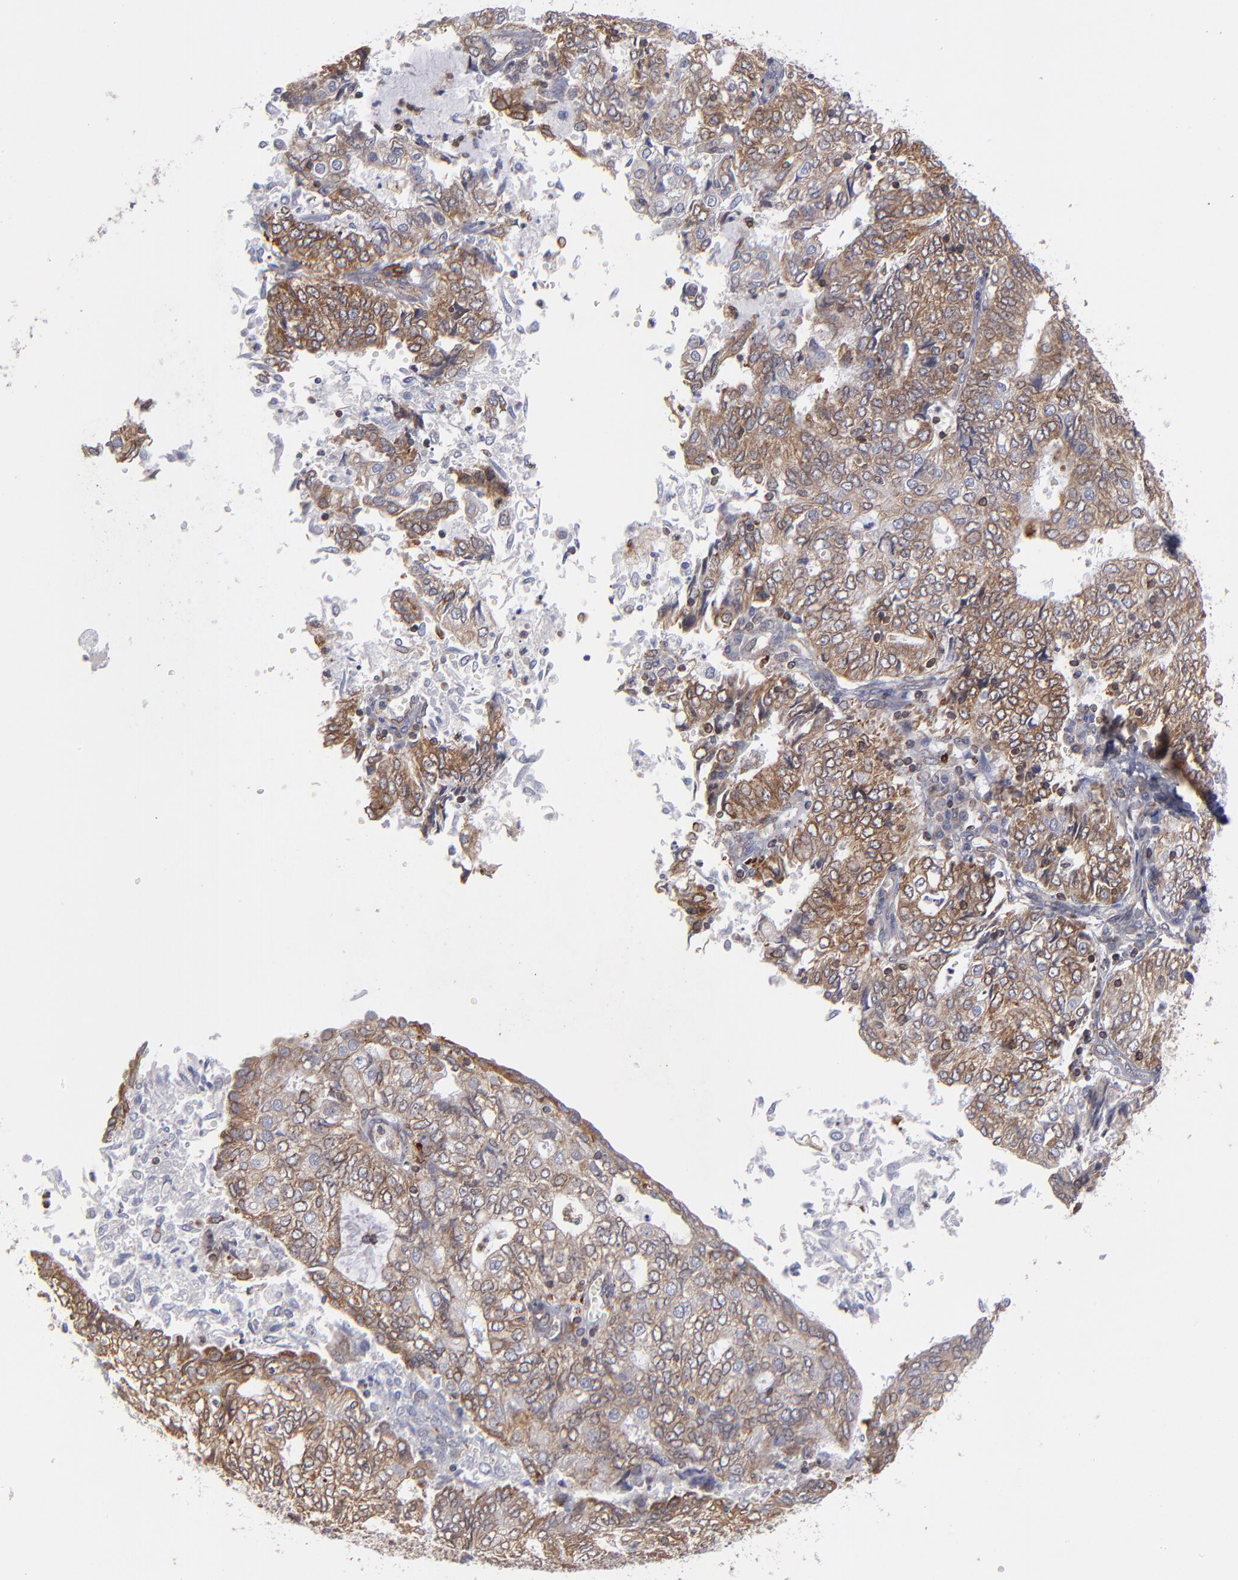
{"staining": {"intensity": "moderate", "quantity": ">75%", "location": "cytoplasmic/membranous"}, "tissue": "endometrial cancer", "cell_type": "Tumor cells", "image_type": "cancer", "snomed": [{"axis": "morphology", "description": "Adenocarcinoma, NOS"}, {"axis": "topography", "description": "Endometrium"}], "caption": "DAB immunohistochemical staining of endometrial adenocarcinoma shows moderate cytoplasmic/membranous protein positivity in approximately >75% of tumor cells.", "gene": "TMX1", "patient": {"sex": "female", "age": 69}}